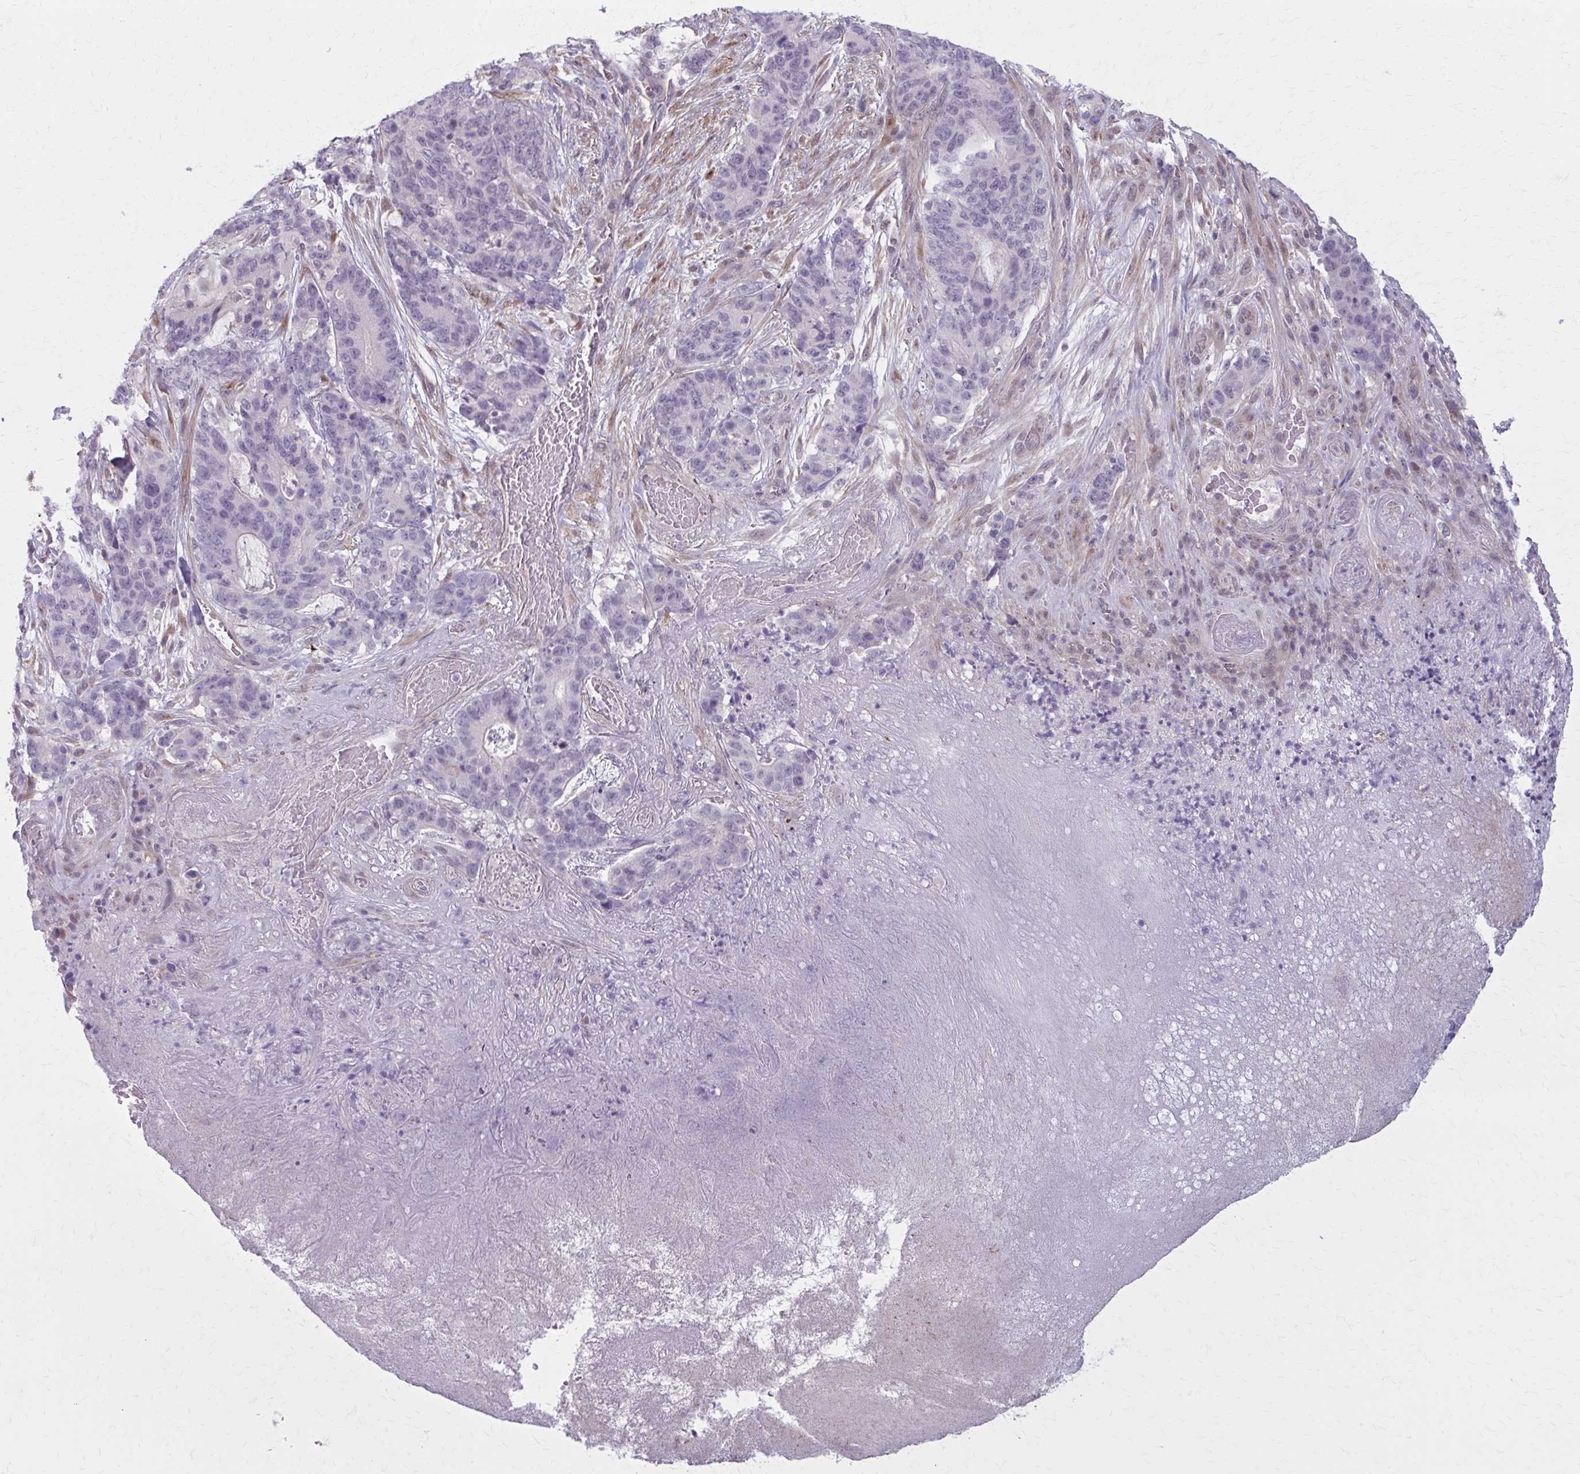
{"staining": {"intensity": "negative", "quantity": "none", "location": "none"}, "tissue": "stomach cancer", "cell_type": "Tumor cells", "image_type": "cancer", "snomed": [{"axis": "morphology", "description": "Normal tissue, NOS"}, {"axis": "morphology", "description": "Adenocarcinoma, NOS"}, {"axis": "topography", "description": "Stomach"}], "caption": "Immunohistochemical staining of human stomach adenocarcinoma shows no significant expression in tumor cells. (Immunohistochemistry, brightfield microscopy, high magnification).", "gene": "NUMBL", "patient": {"sex": "female", "age": 64}}